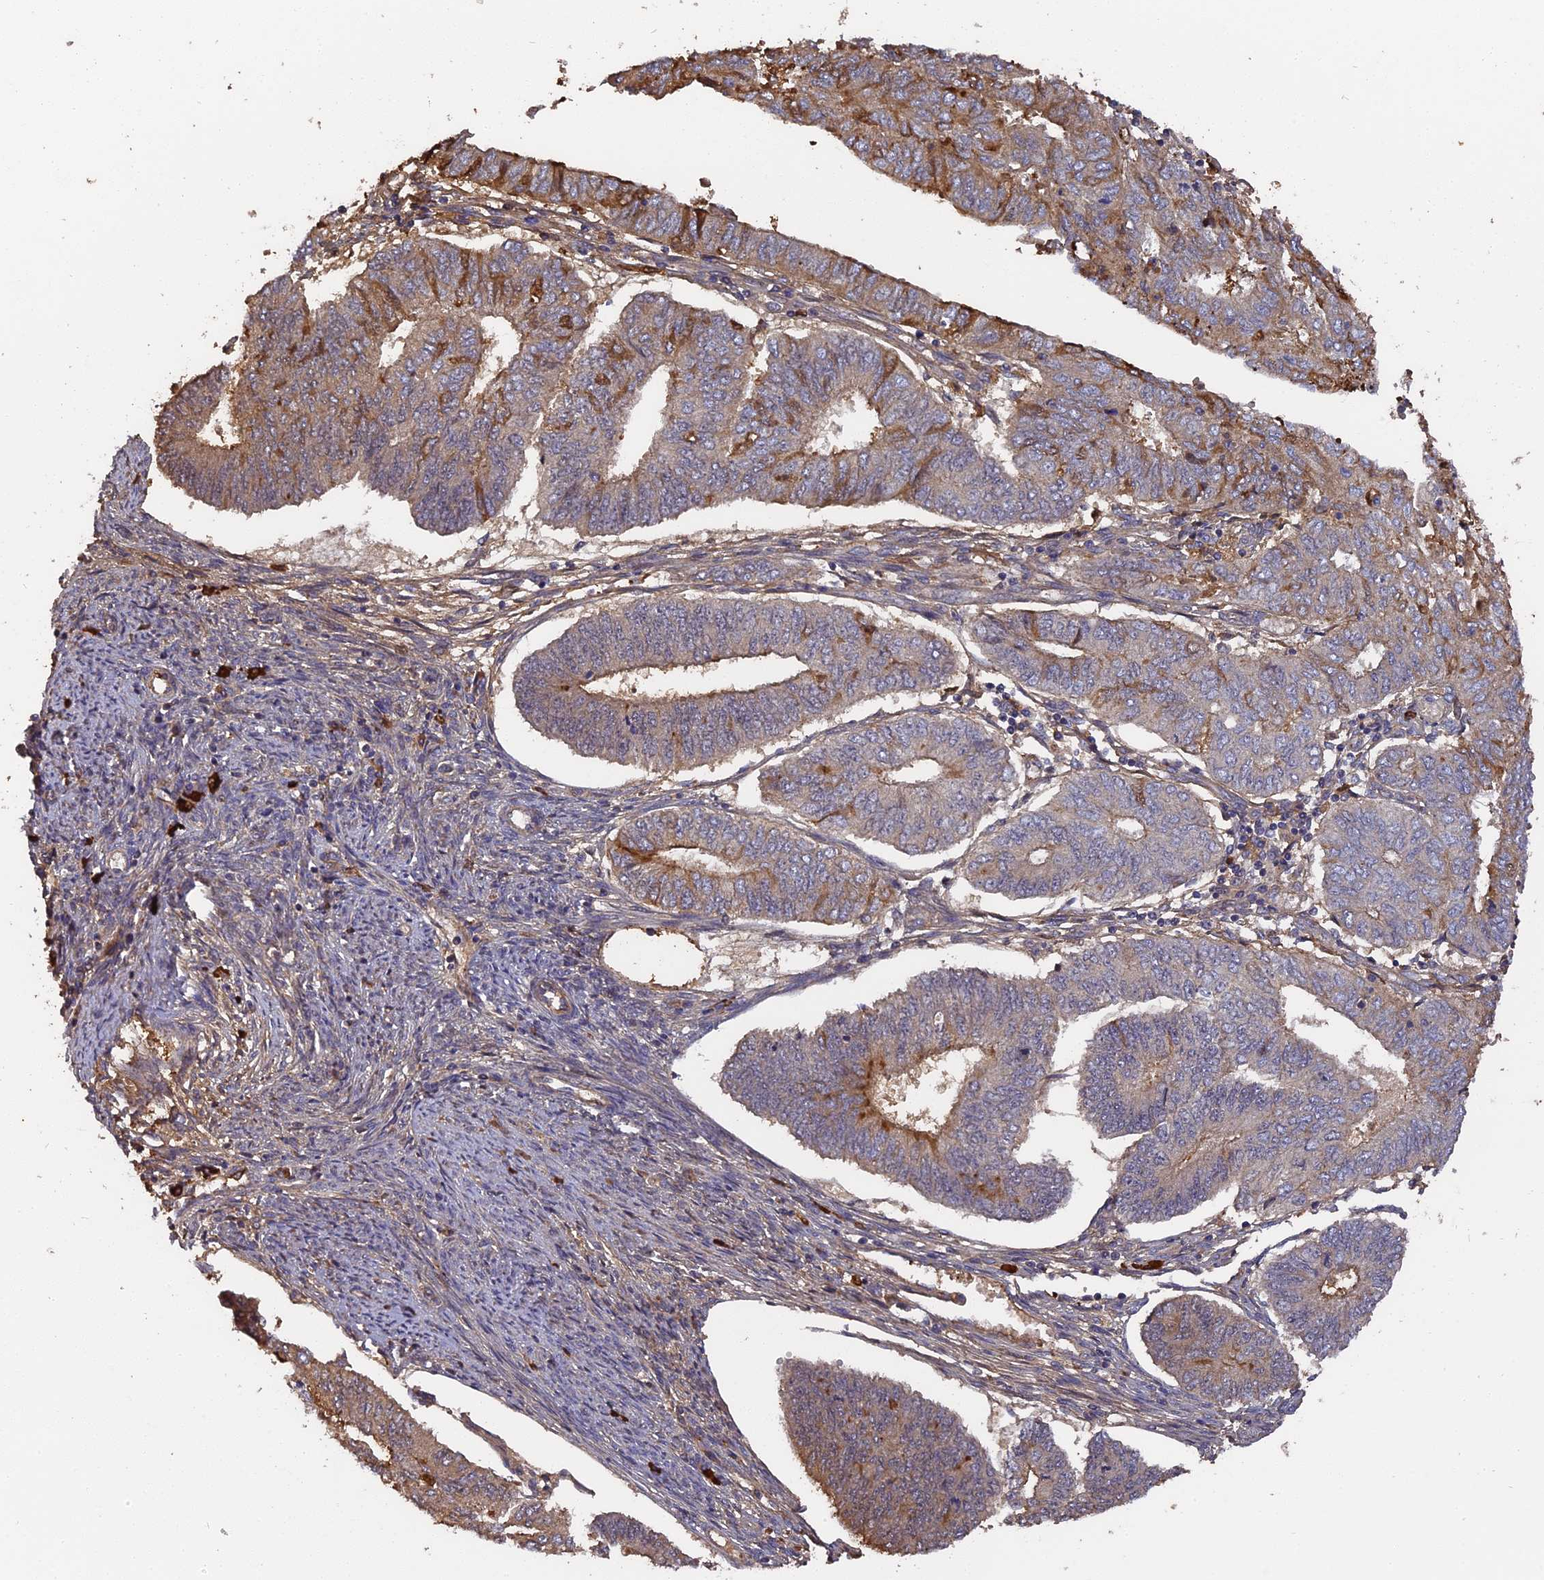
{"staining": {"intensity": "moderate", "quantity": "25%-75%", "location": "cytoplasmic/membranous"}, "tissue": "endometrial cancer", "cell_type": "Tumor cells", "image_type": "cancer", "snomed": [{"axis": "morphology", "description": "Adenocarcinoma, NOS"}, {"axis": "topography", "description": "Endometrium"}], "caption": "Immunohistochemistry (IHC) photomicrograph of neoplastic tissue: human endometrial cancer (adenocarcinoma) stained using immunohistochemistry (IHC) demonstrates medium levels of moderate protein expression localized specifically in the cytoplasmic/membranous of tumor cells, appearing as a cytoplasmic/membranous brown color.", "gene": "ERMAP", "patient": {"sex": "female", "age": 68}}